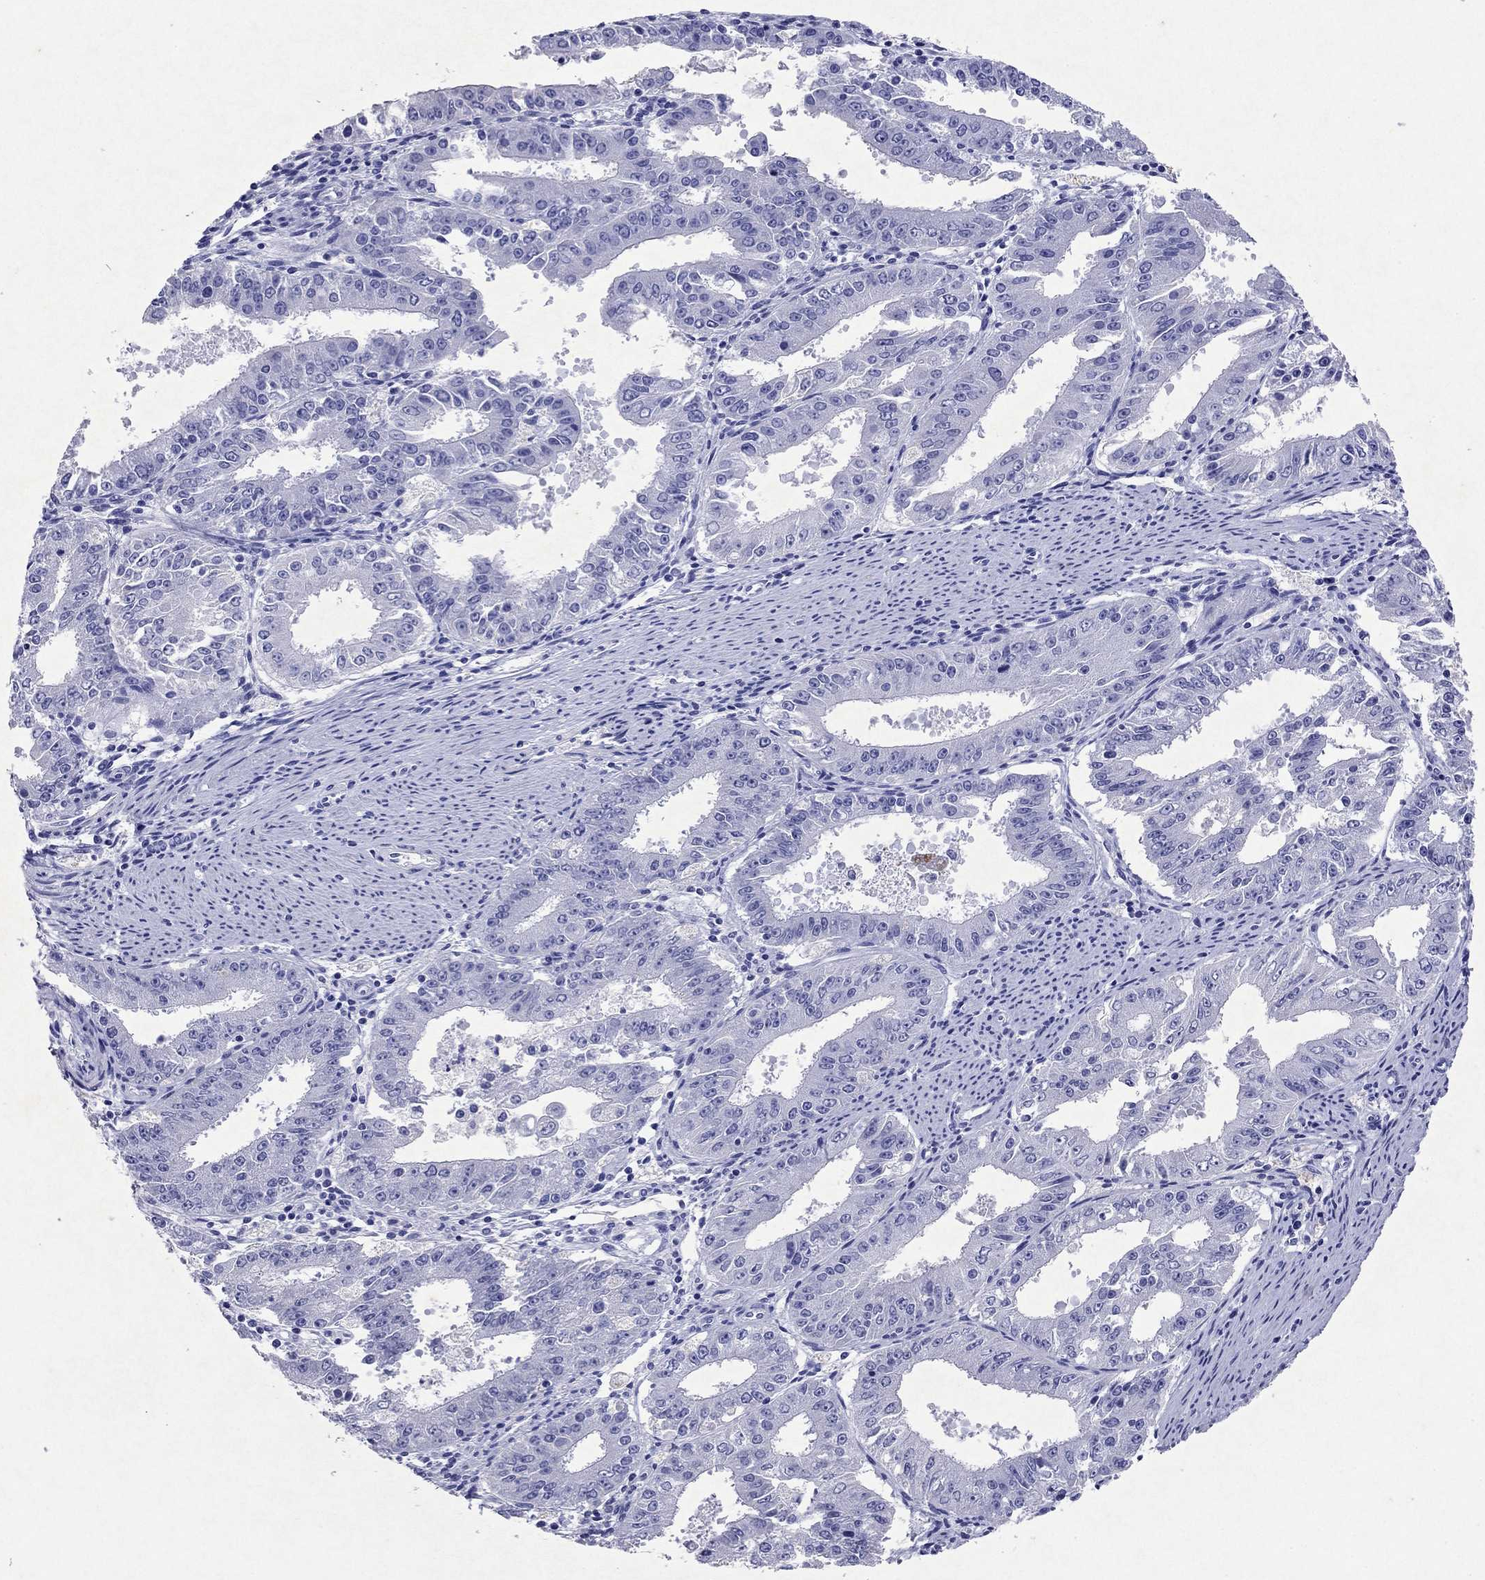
{"staining": {"intensity": "negative", "quantity": "none", "location": "none"}, "tissue": "ovarian cancer", "cell_type": "Tumor cells", "image_type": "cancer", "snomed": [{"axis": "morphology", "description": "Carcinoma, endometroid"}, {"axis": "topography", "description": "Ovary"}], "caption": "Human ovarian endometroid carcinoma stained for a protein using immunohistochemistry (IHC) displays no expression in tumor cells.", "gene": "ARMC12", "patient": {"sex": "female", "age": 42}}